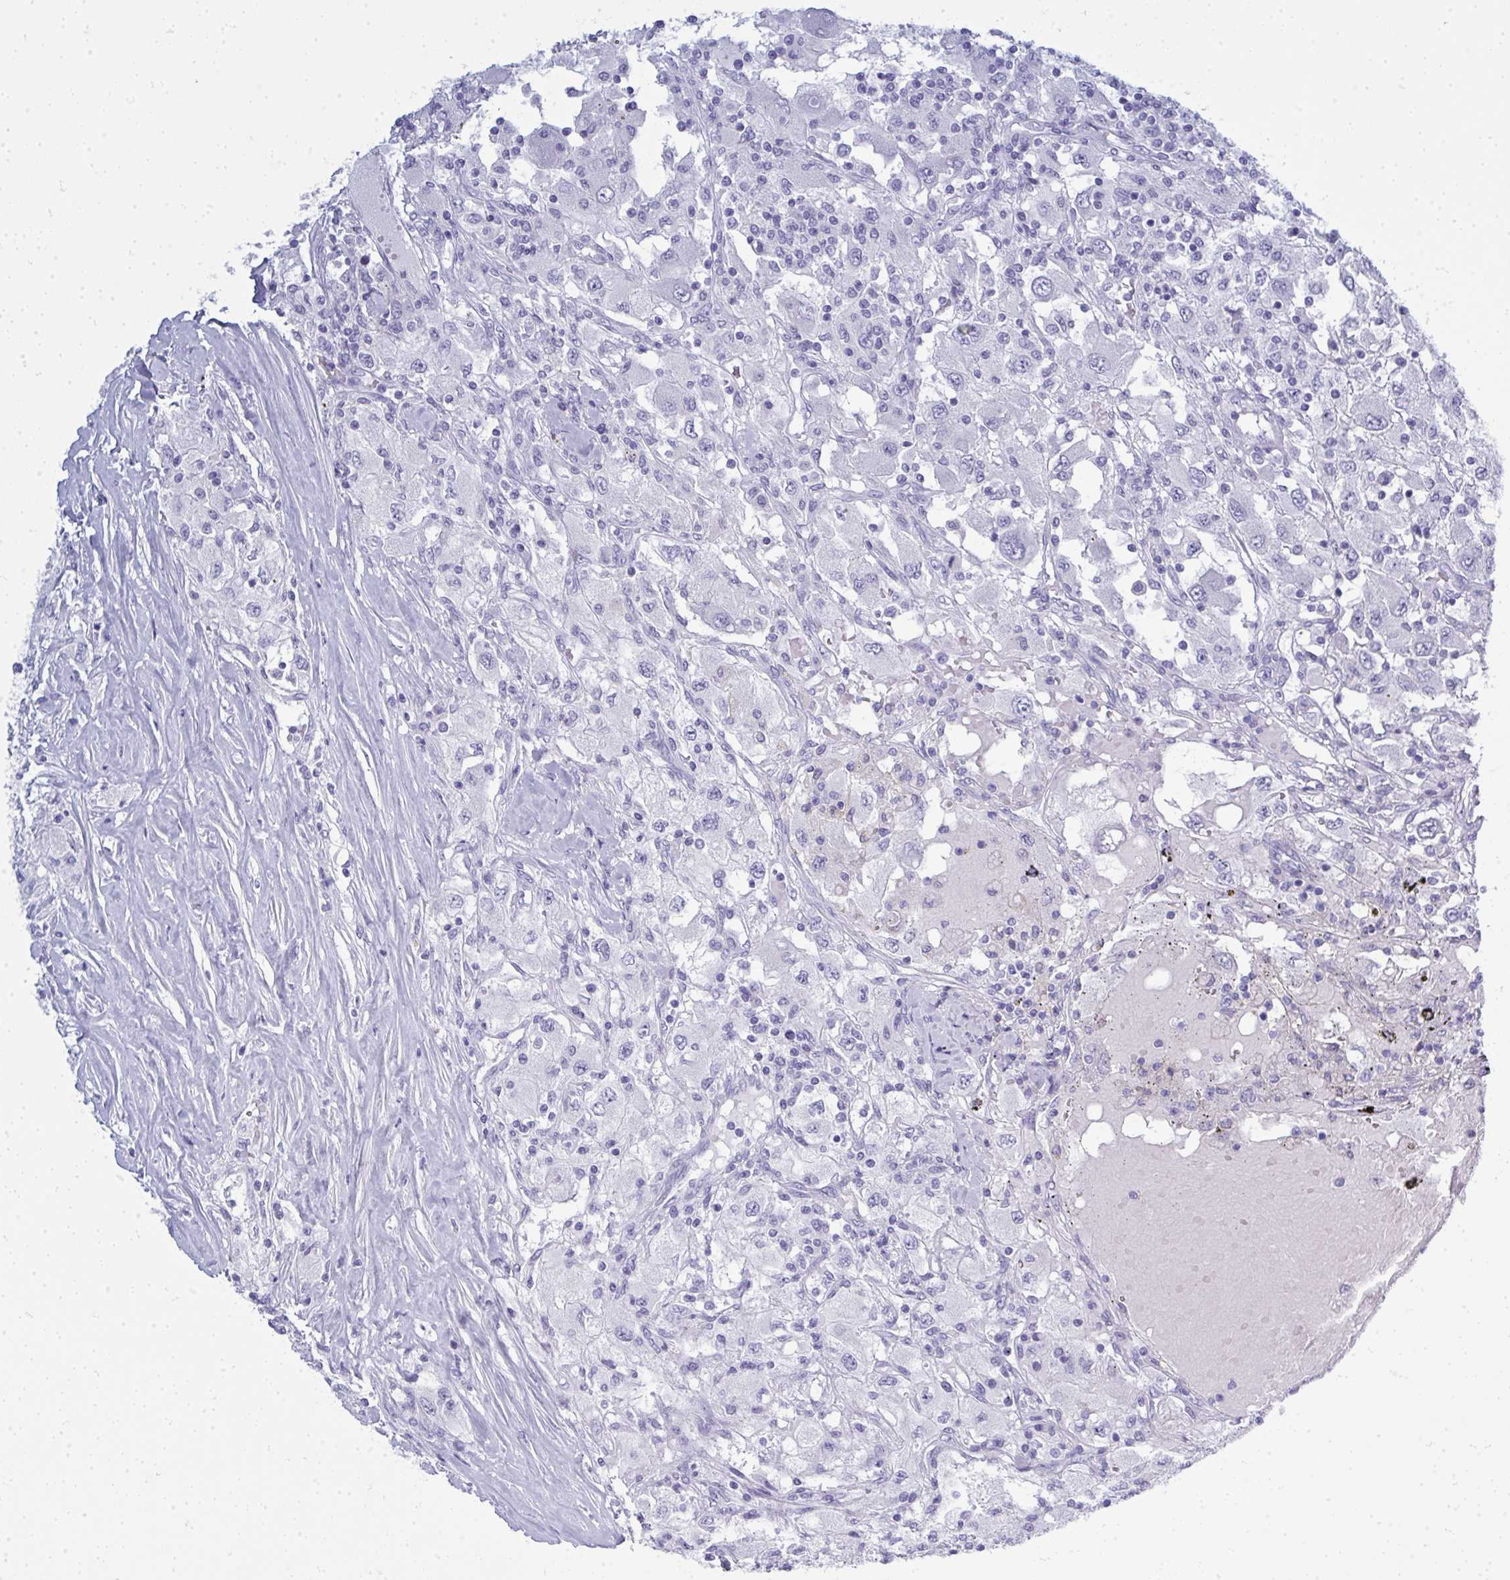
{"staining": {"intensity": "negative", "quantity": "none", "location": "none"}, "tissue": "renal cancer", "cell_type": "Tumor cells", "image_type": "cancer", "snomed": [{"axis": "morphology", "description": "Adenocarcinoma, NOS"}, {"axis": "topography", "description": "Kidney"}], "caption": "Renal adenocarcinoma stained for a protein using immunohistochemistry exhibits no positivity tumor cells.", "gene": "QDPR", "patient": {"sex": "female", "age": 67}}